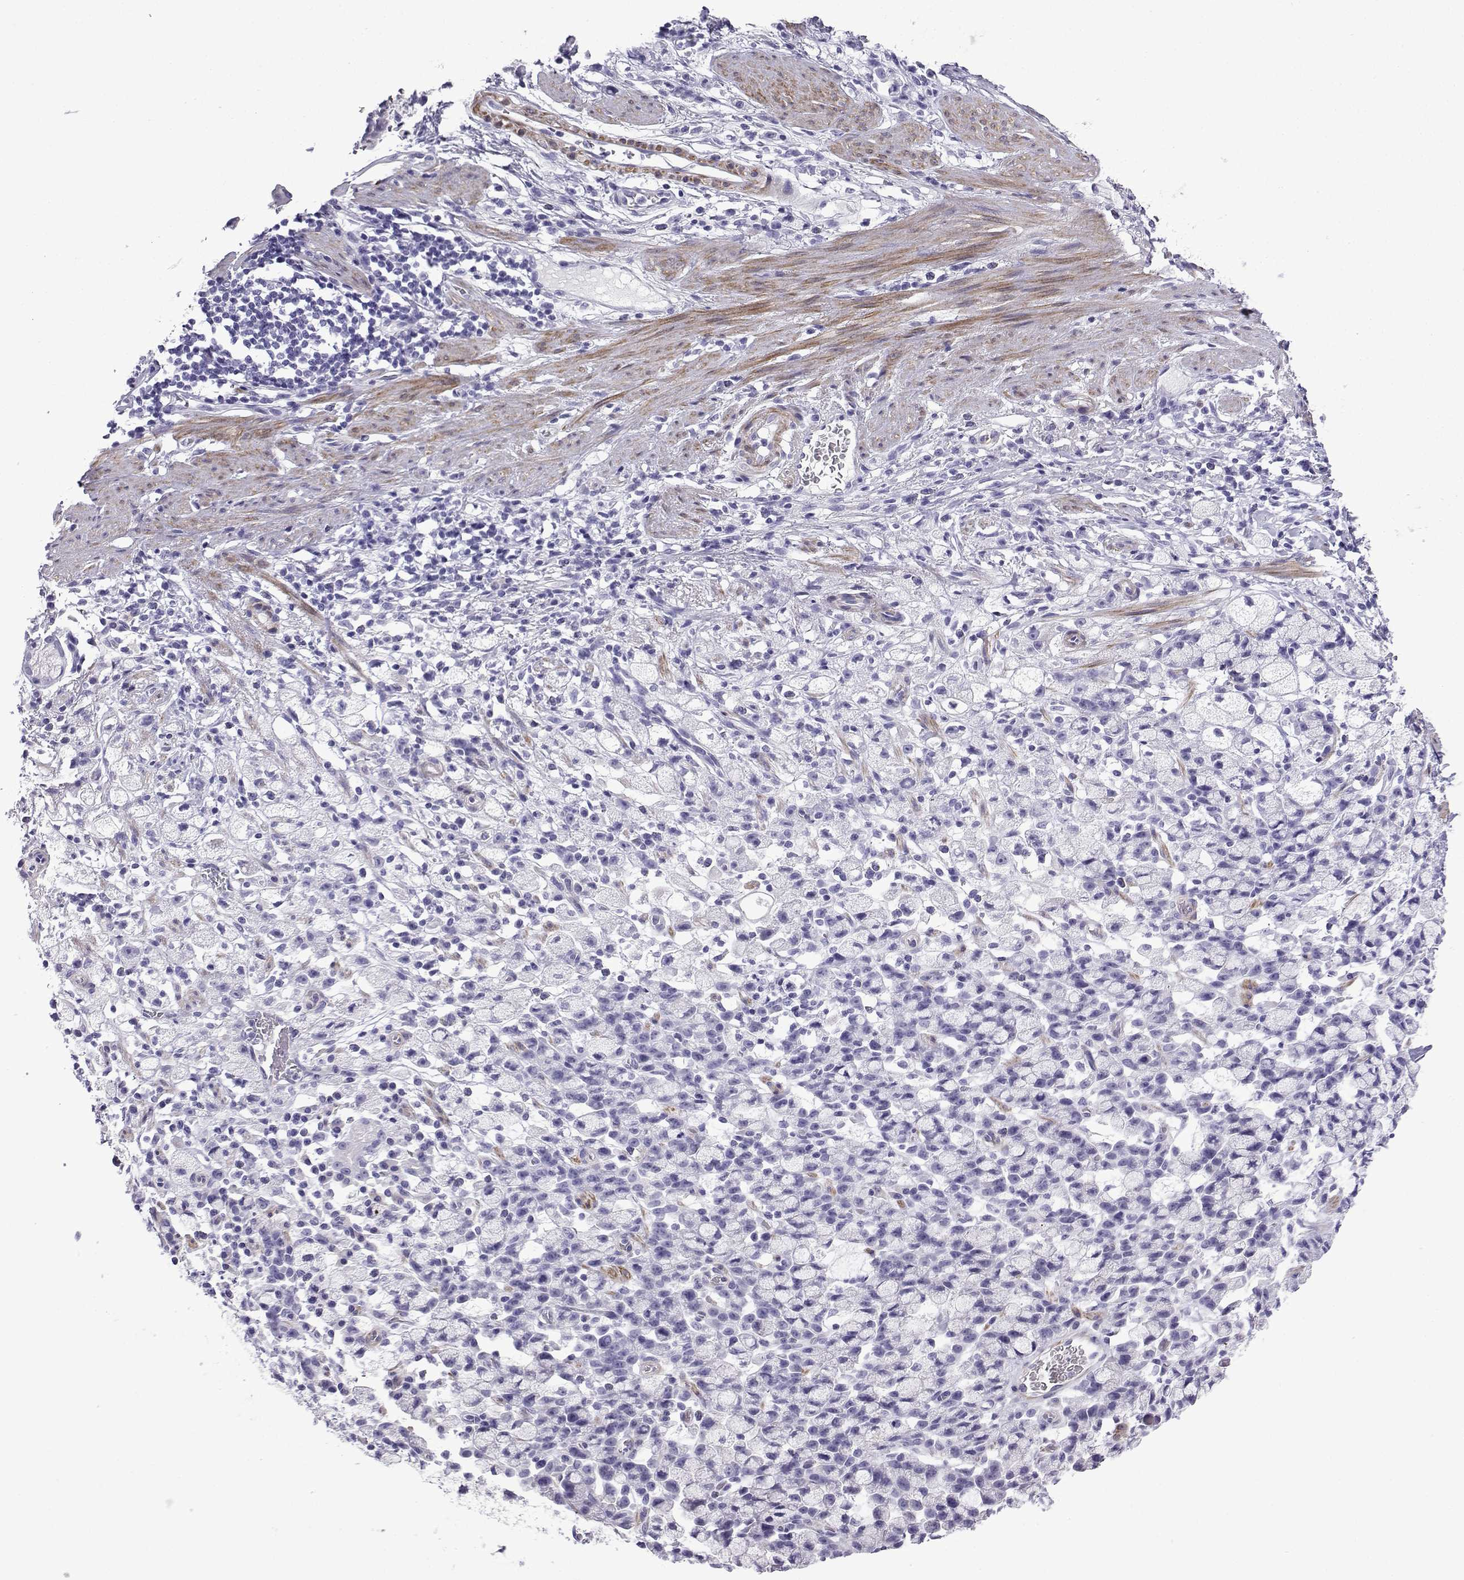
{"staining": {"intensity": "negative", "quantity": "none", "location": "none"}, "tissue": "stomach cancer", "cell_type": "Tumor cells", "image_type": "cancer", "snomed": [{"axis": "morphology", "description": "Adenocarcinoma, NOS"}, {"axis": "topography", "description": "Stomach"}], "caption": "High magnification brightfield microscopy of stomach cancer (adenocarcinoma) stained with DAB (3,3'-diaminobenzidine) (brown) and counterstained with hematoxylin (blue): tumor cells show no significant positivity. (DAB (3,3'-diaminobenzidine) IHC with hematoxylin counter stain).", "gene": "KCNF1", "patient": {"sex": "male", "age": 58}}